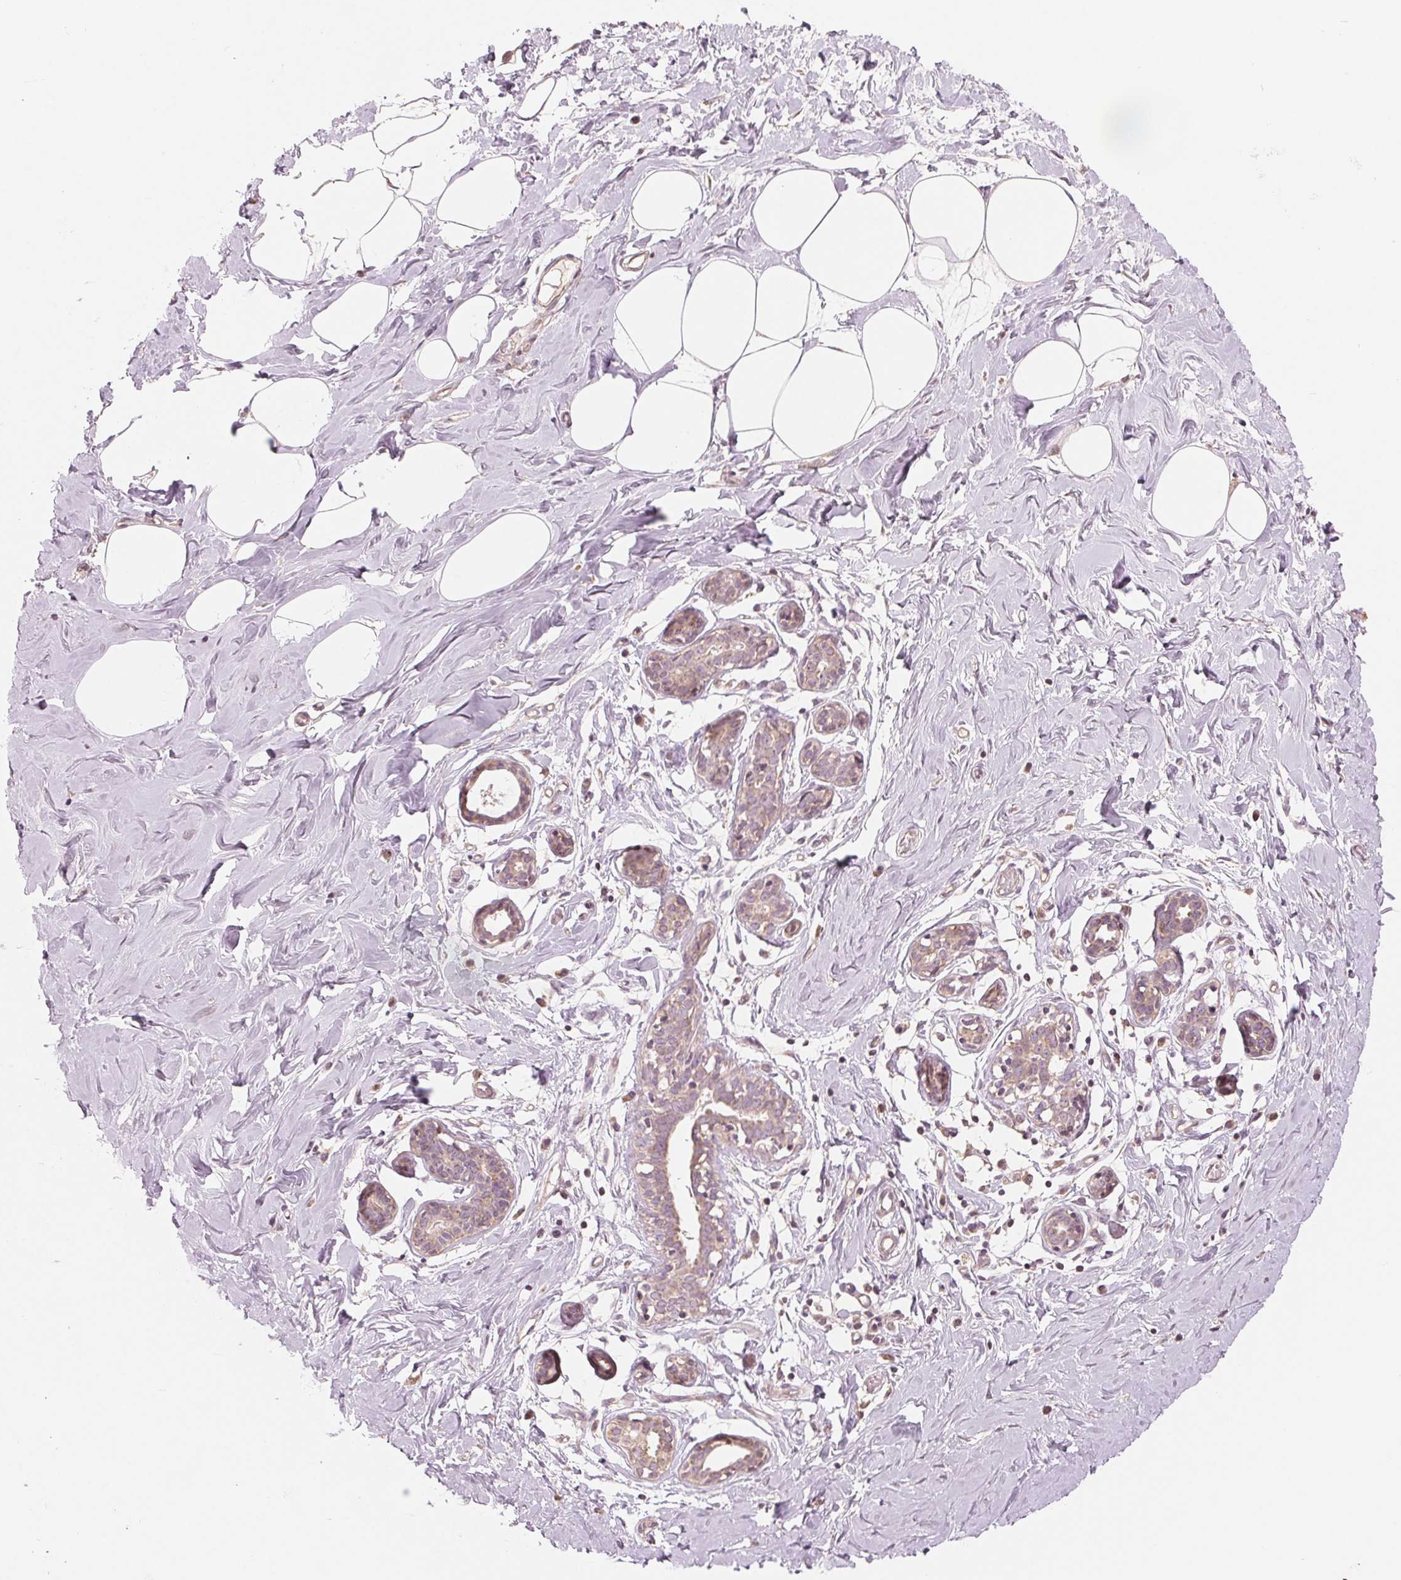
{"staining": {"intensity": "weak", "quantity": "<25%", "location": "cytoplasmic/membranous"}, "tissue": "breast", "cell_type": "Adipocytes", "image_type": "normal", "snomed": [{"axis": "morphology", "description": "Normal tissue, NOS"}, {"axis": "topography", "description": "Breast"}], "caption": "Photomicrograph shows no protein expression in adipocytes of benign breast.", "gene": "AQP8", "patient": {"sex": "female", "age": 27}}